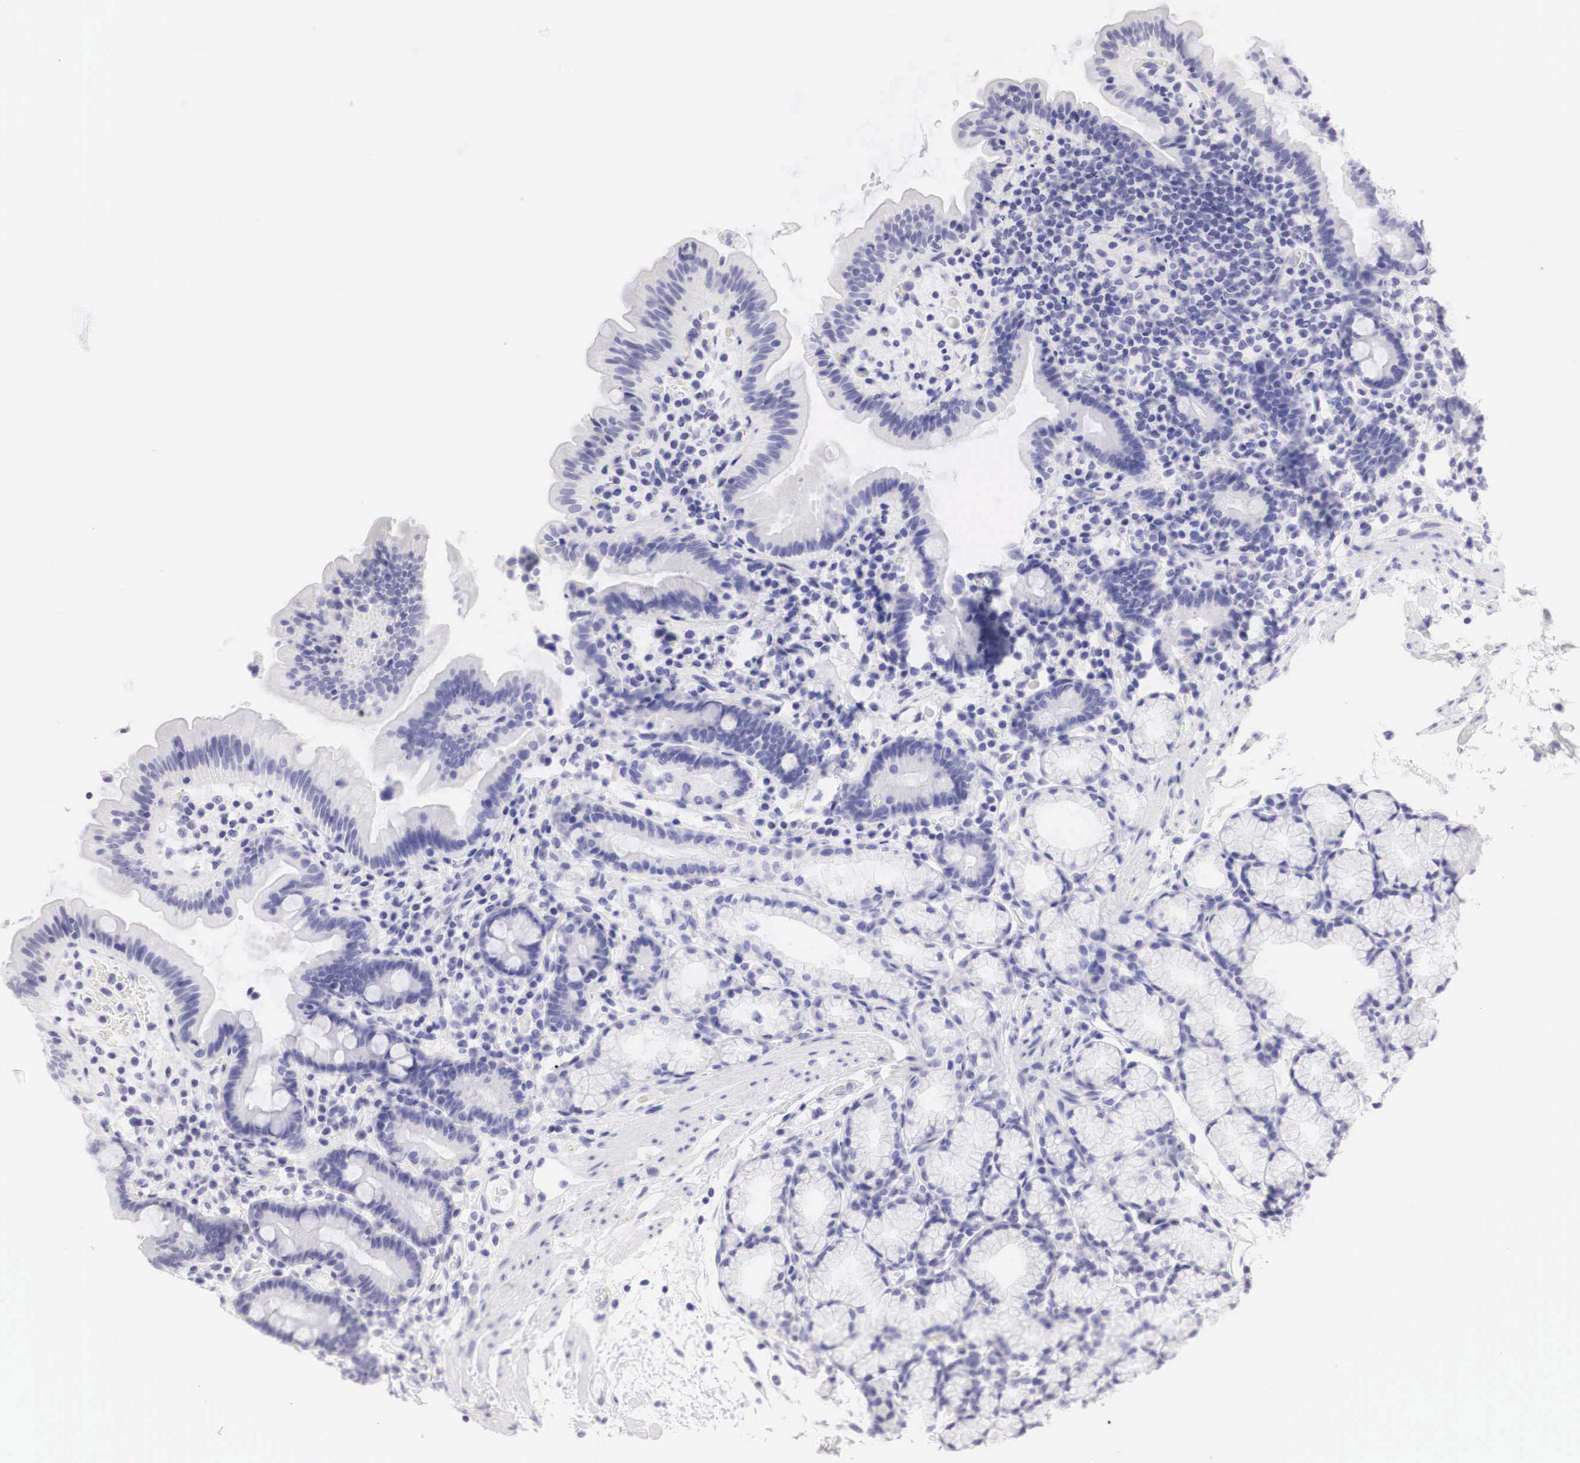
{"staining": {"intensity": "negative", "quantity": "none", "location": "none"}, "tissue": "duodenum", "cell_type": "Glandular cells", "image_type": "normal", "snomed": [{"axis": "morphology", "description": "Normal tissue, NOS"}, {"axis": "topography", "description": "Duodenum"}], "caption": "The histopathology image displays no significant staining in glandular cells of duodenum. (DAB (3,3'-diaminobenzidine) IHC visualized using brightfield microscopy, high magnification).", "gene": "TYR", "patient": {"sex": "female", "age": 48}}